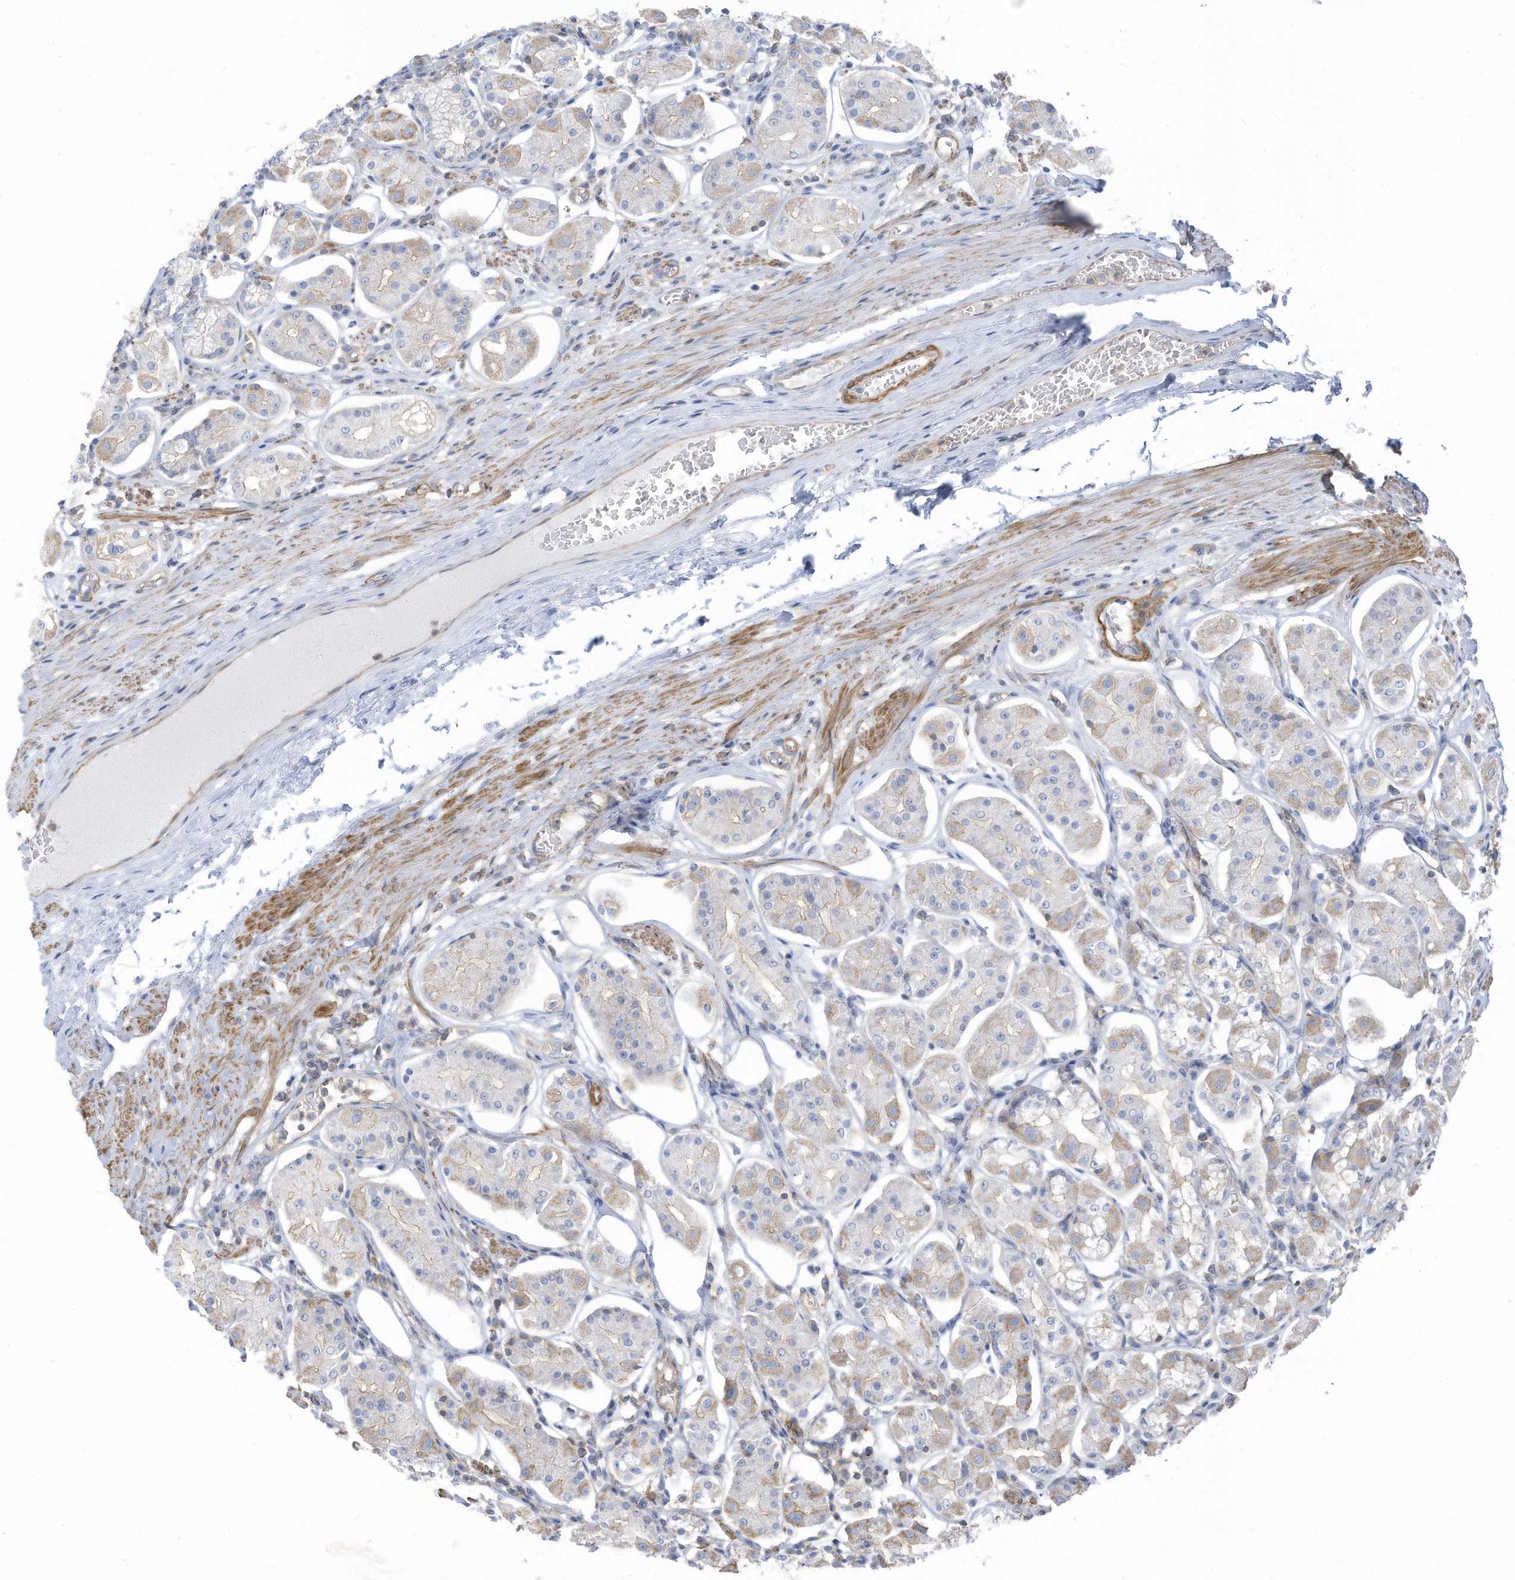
{"staining": {"intensity": "moderate", "quantity": "<25%", "location": "cytoplasmic/membranous"}, "tissue": "stomach", "cell_type": "Glandular cells", "image_type": "normal", "snomed": [{"axis": "morphology", "description": "Normal tissue, NOS"}, {"axis": "topography", "description": "Stomach, lower"}], "caption": "IHC of unremarkable stomach shows low levels of moderate cytoplasmic/membranous staining in approximately <25% of glandular cells.", "gene": "ZNF846", "patient": {"sex": "female", "age": 56}}